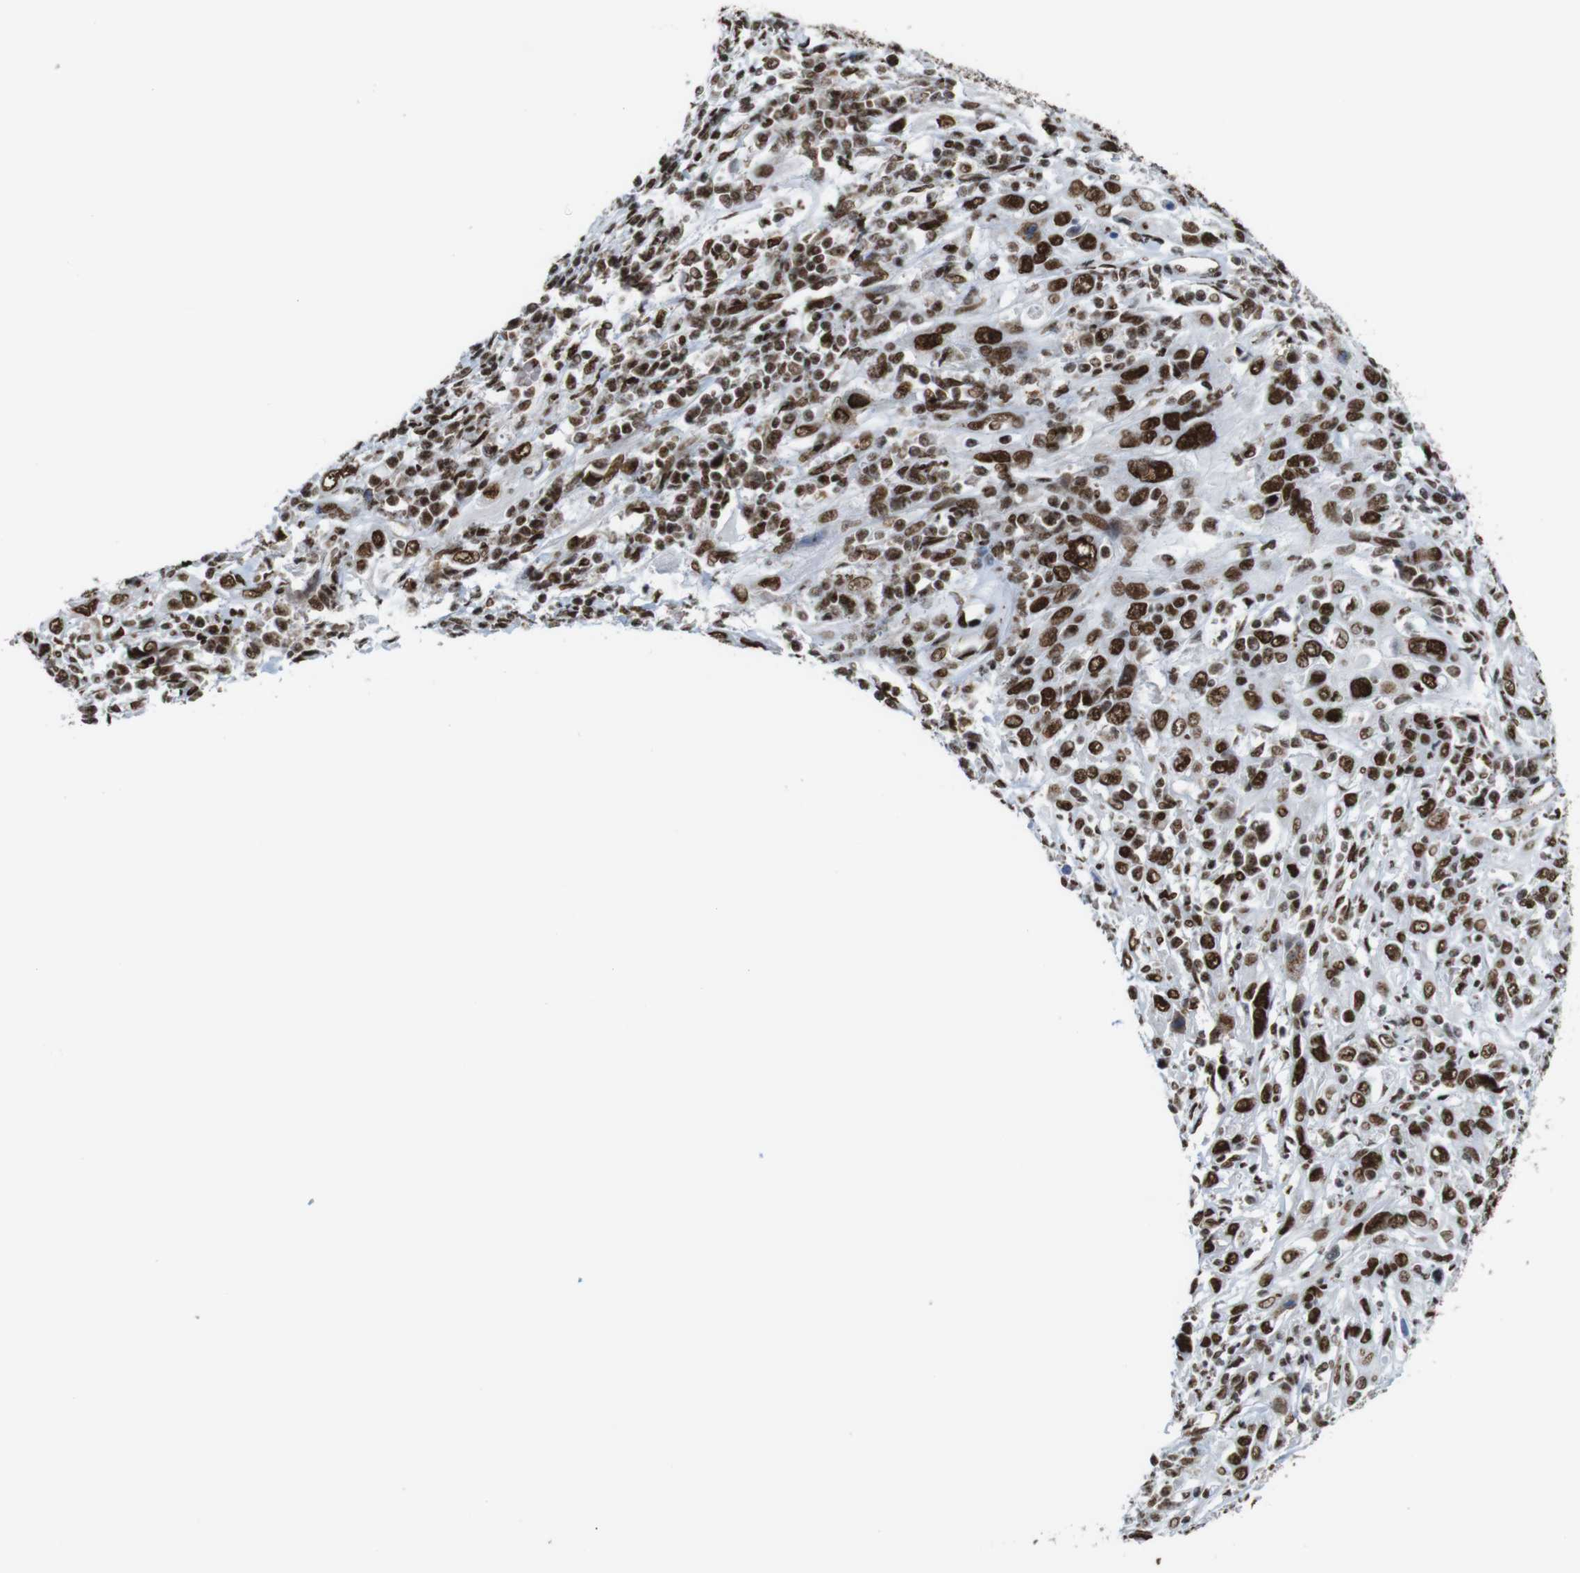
{"staining": {"intensity": "strong", "quantity": ">75%", "location": "nuclear"}, "tissue": "cervical cancer", "cell_type": "Tumor cells", "image_type": "cancer", "snomed": [{"axis": "morphology", "description": "Squamous cell carcinoma, NOS"}, {"axis": "topography", "description": "Cervix"}], "caption": "Immunohistochemistry (IHC) staining of squamous cell carcinoma (cervical), which exhibits high levels of strong nuclear staining in approximately >75% of tumor cells indicating strong nuclear protein positivity. The staining was performed using DAB (3,3'-diaminobenzidine) (brown) for protein detection and nuclei were counterstained in hematoxylin (blue).", "gene": "ROMO1", "patient": {"sex": "female", "age": 46}}